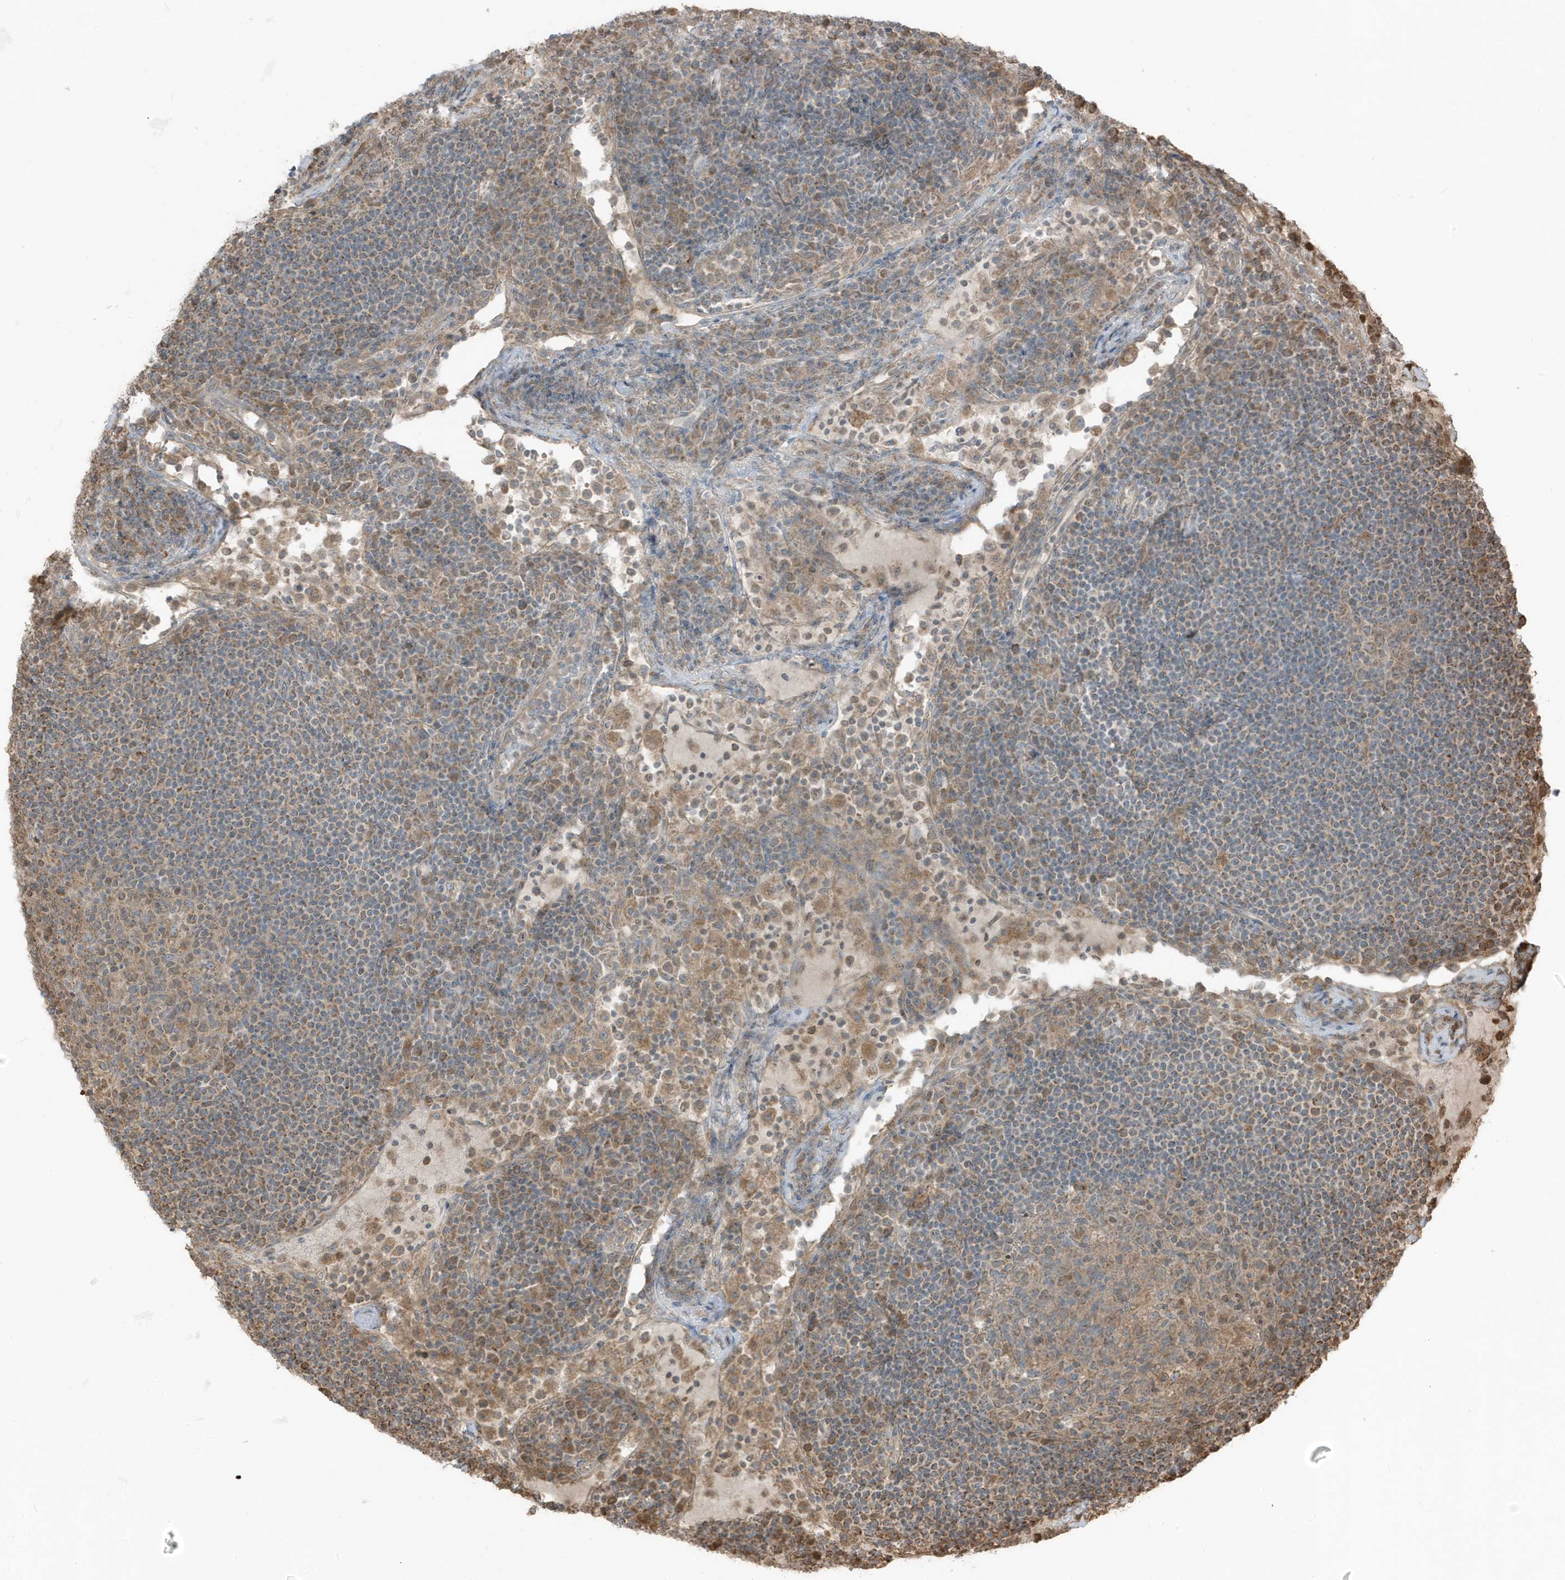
{"staining": {"intensity": "weak", "quantity": "25%-75%", "location": "cytoplasmic/membranous"}, "tissue": "lymph node", "cell_type": "Germinal center cells", "image_type": "normal", "snomed": [{"axis": "morphology", "description": "Normal tissue, NOS"}, {"axis": "topography", "description": "Lymph node"}], "caption": "An image of human lymph node stained for a protein exhibits weak cytoplasmic/membranous brown staining in germinal center cells. Nuclei are stained in blue.", "gene": "AZI2", "patient": {"sex": "female", "age": 53}}